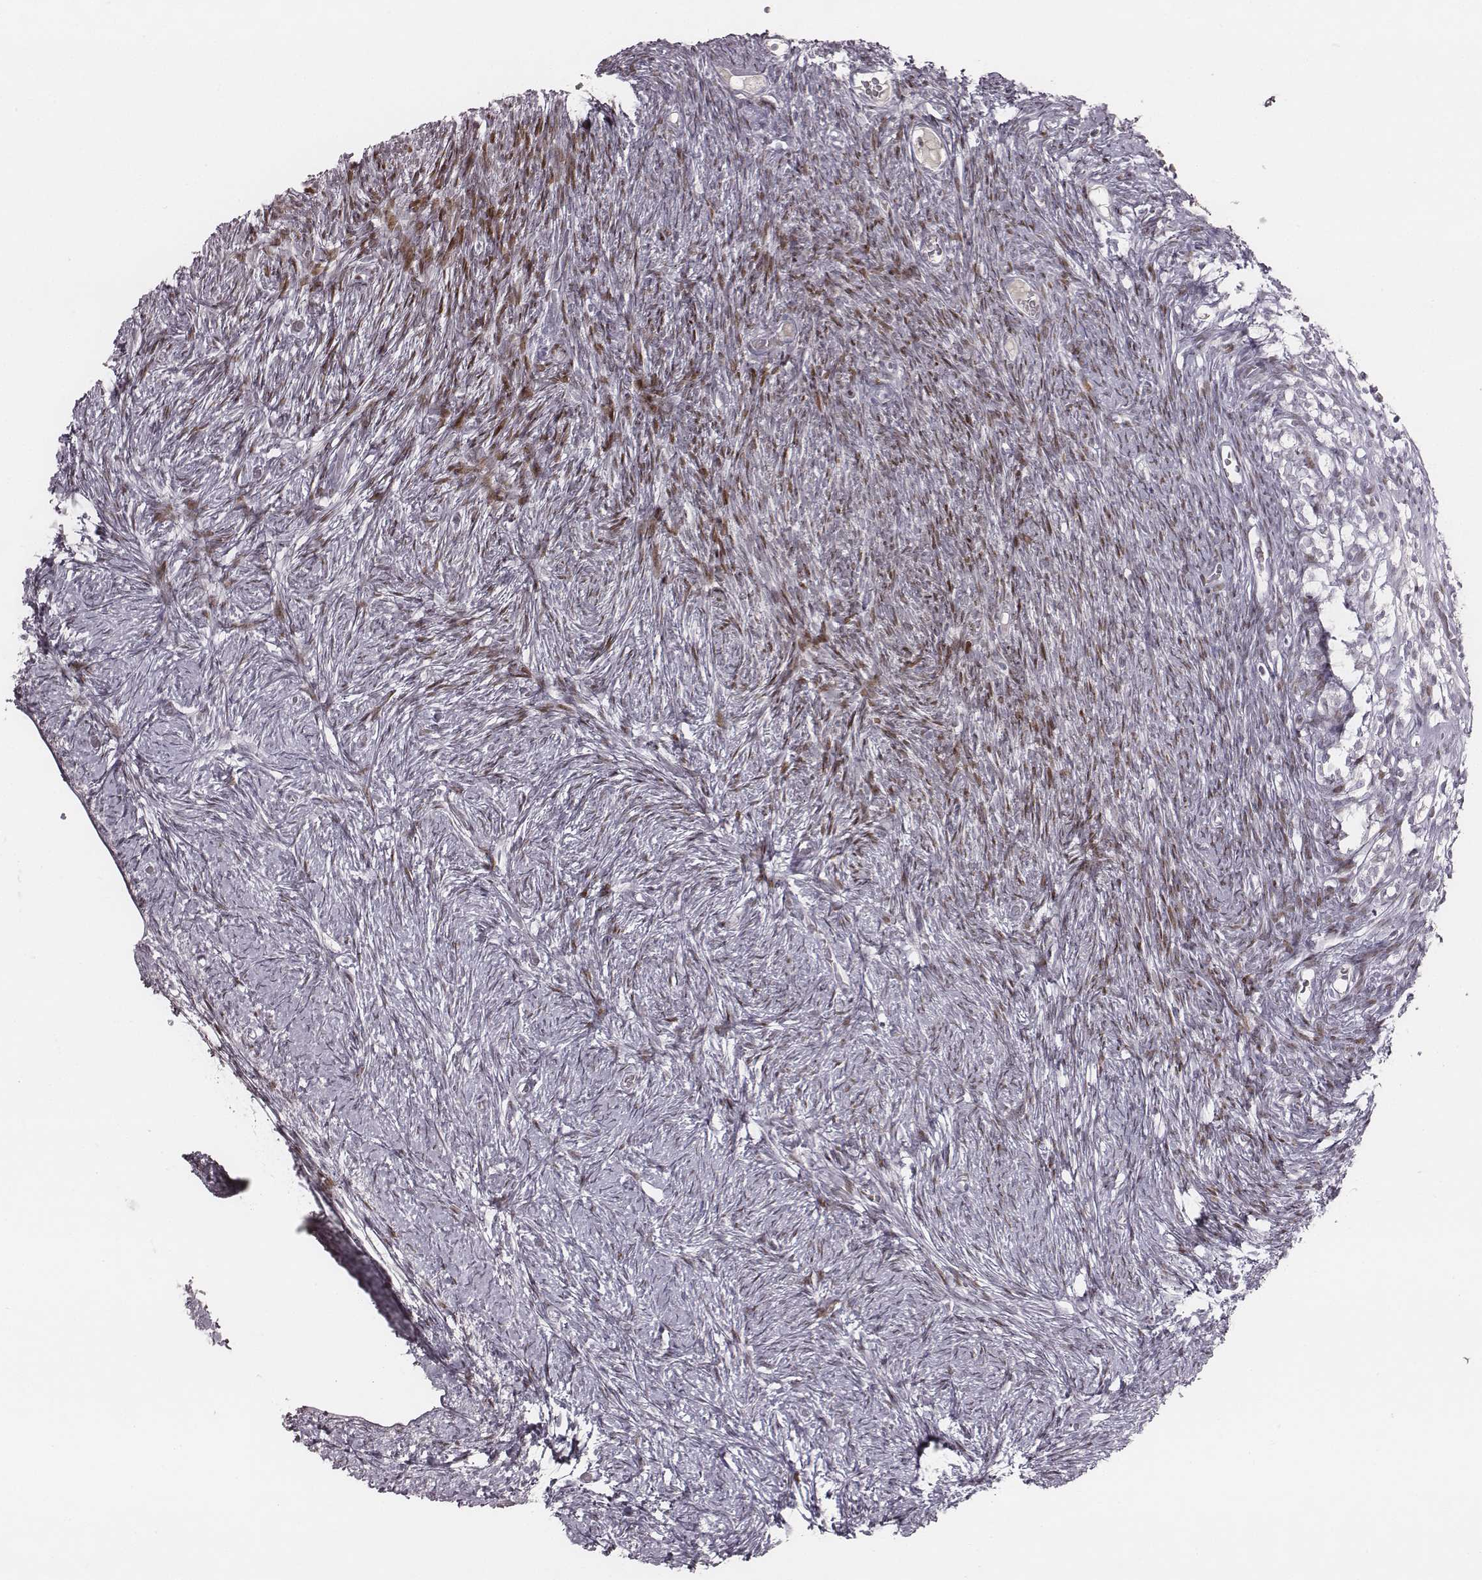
{"staining": {"intensity": "moderate", "quantity": "25%-75%", "location": "nuclear"}, "tissue": "ovary", "cell_type": "Ovarian stroma cells", "image_type": "normal", "snomed": [{"axis": "morphology", "description": "Normal tissue, NOS"}, {"axis": "topography", "description": "Ovary"}], "caption": "Ovary stained with immunohistochemistry (IHC) displays moderate nuclear staining in about 25%-75% of ovarian stroma cells. (DAB IHC, brown staining for protein, blue staining for nuclei).", "gene": "NDC1", "patient": {"sex": "female", "age": 39}}